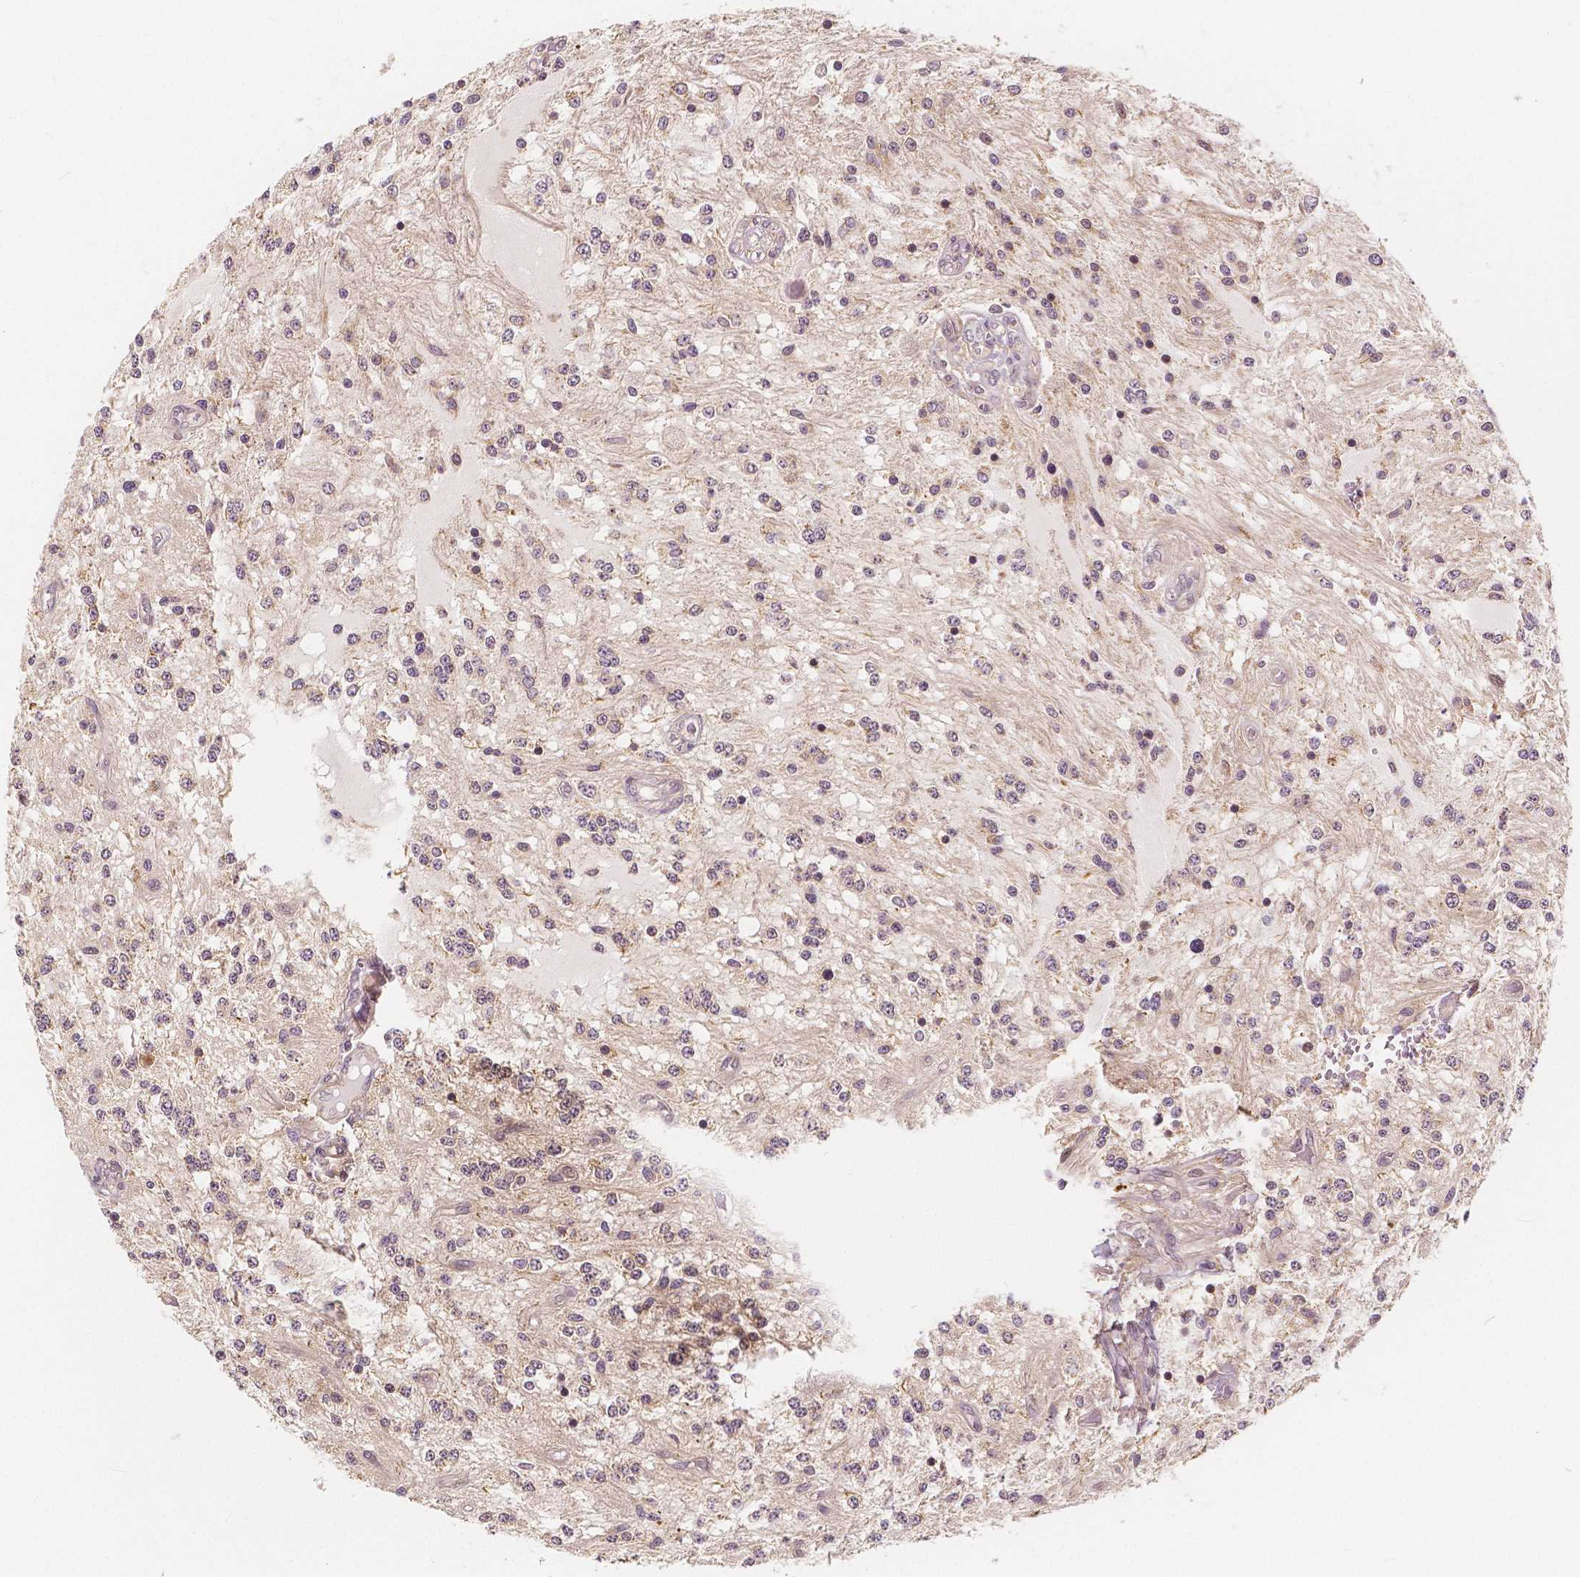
{"staining": {"intensity": "negative", "quantity": "none", "location": "none"}, "tissue": "glioma", "cell_type": "Tumor cells", "image_type": "cancer", "snomed": [{"axis": "morphology", "description": "Glioma, malignant, Low grade"}, {"axis": "topography", "description": "Cerebellum"}], "caption": "Malignant glioma (low-grade) was stained to show a protein in brown. There is no significant expression in tumor cells.", "gene": "SNX12", "patient": {"sex": "female", "age": 14}}